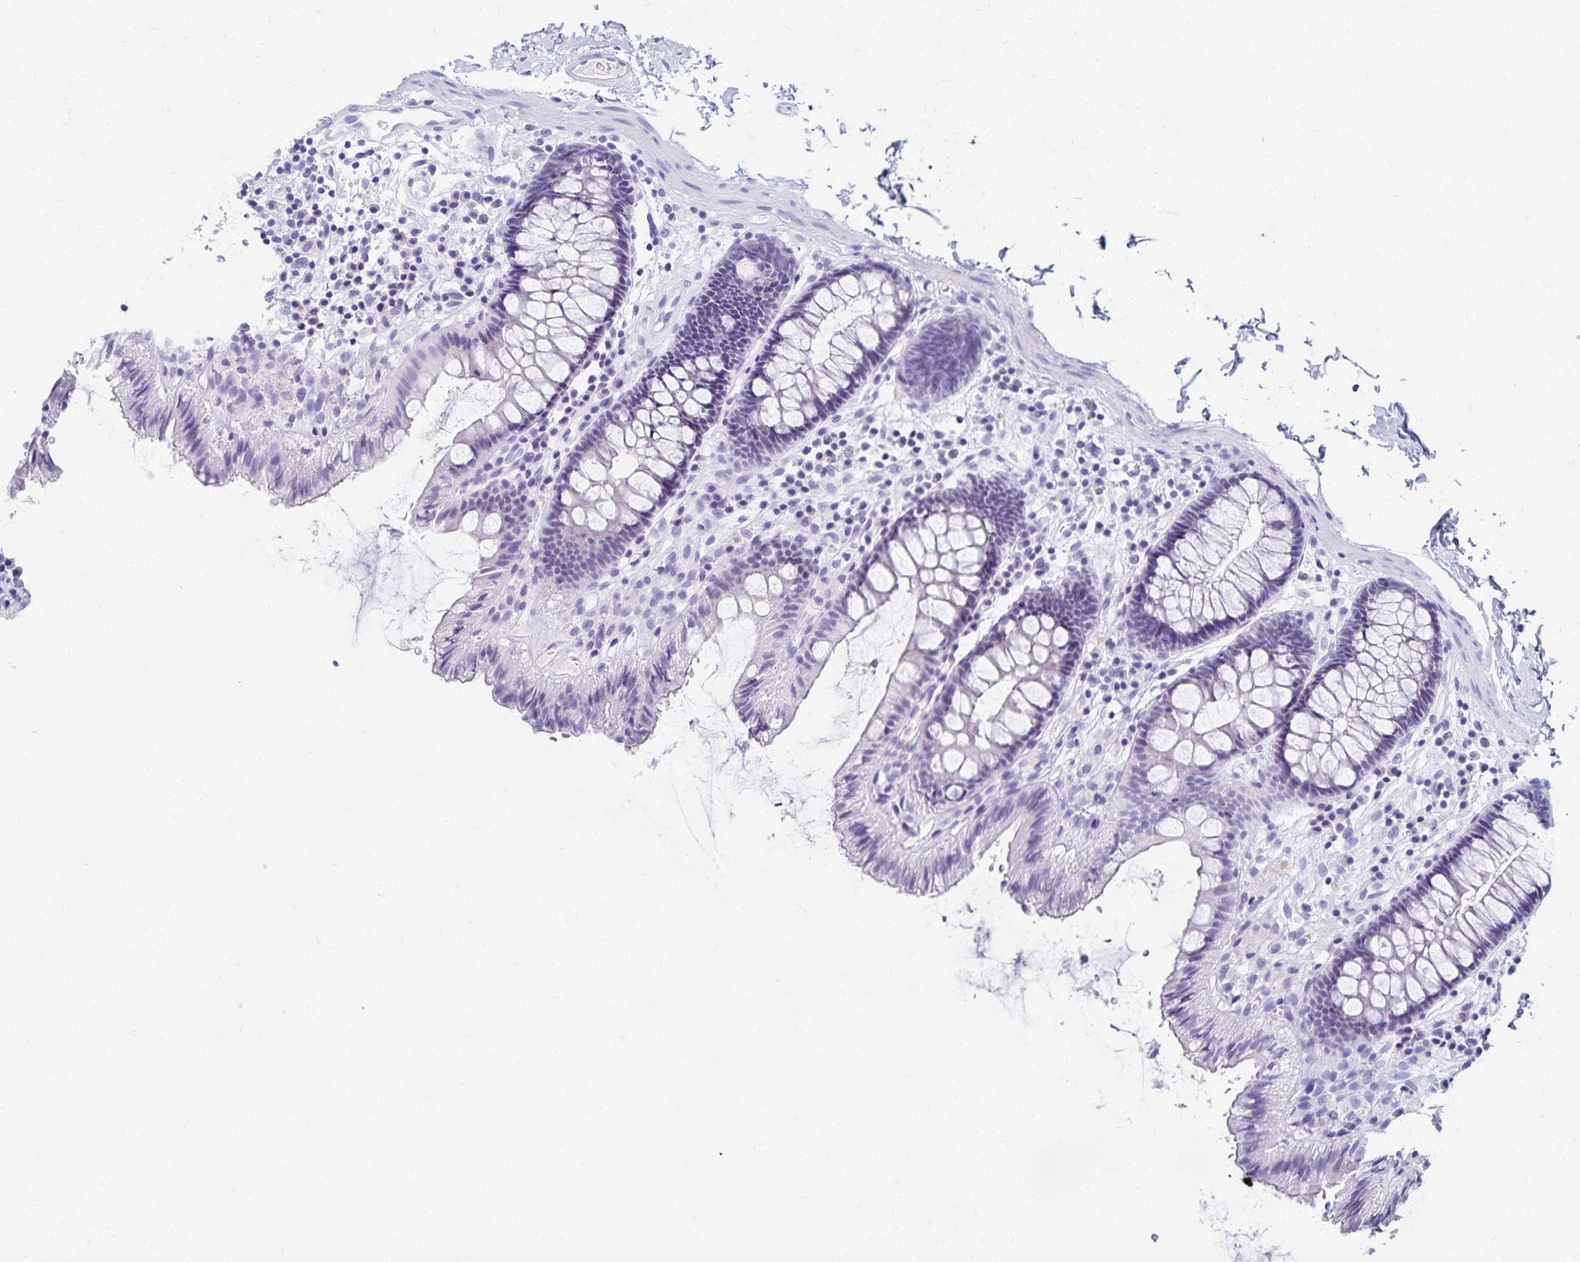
{"staining": {"intensity": "negative", "quantity": "none", "location": "none"}, "tissue": "colon", "cell_type": "Endothelial cells", "image_type": "normal", "snomed": [{"axis": "morphology", "description": "Normal tissue, NOS"}, {"axis": "topography", "description": "Colon"}], "caption": "The IHC histopathology image has no significant expression in endothelial cells of colon.", "gene": "C2orf50", "patient": {"sex": "male", "age": 84}}